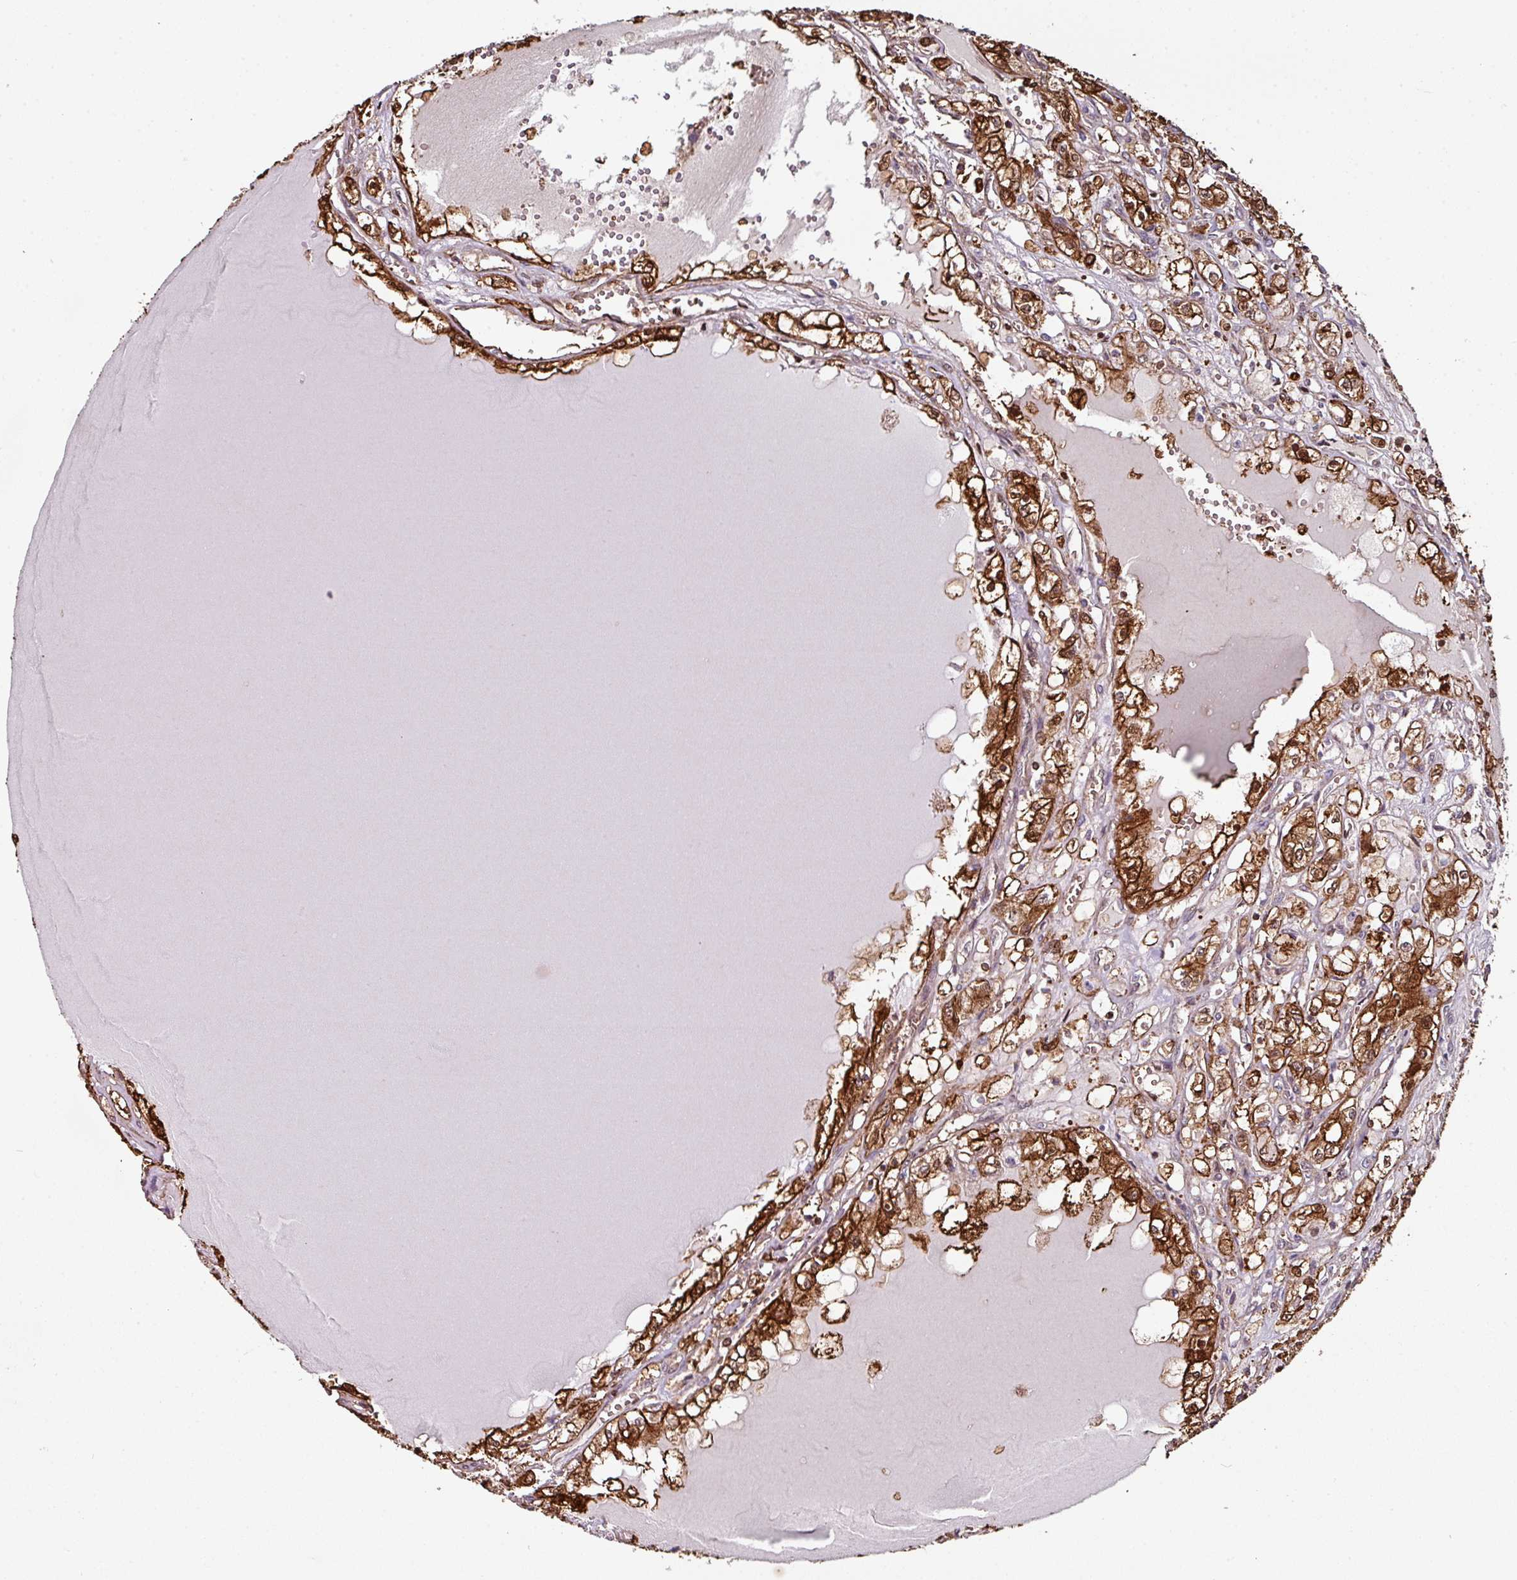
{"staining": {"intensity": "strong", "quantity": ">75%", "location": "cytoplasmic/membranous,nuclear"}, "tissue": "renal cancer", "cell_type": "Tumor cells", "image_type": "cancer", "snomed": [{"axis": "morphology", "description": "Adenocarcinoma, NOS"}, {"axis": "topography", "description": "Kidney"}], "caption": "Renal adenocarcinoma tissue reveals strong cytoplasmic/membranous and nuclear expression in about >75% of tumor cells (DAB IHC, brown staining for protein, blue staining for nuclei).", "gene": "ANO9", "patient": {"sex": "male", "age": 56}}